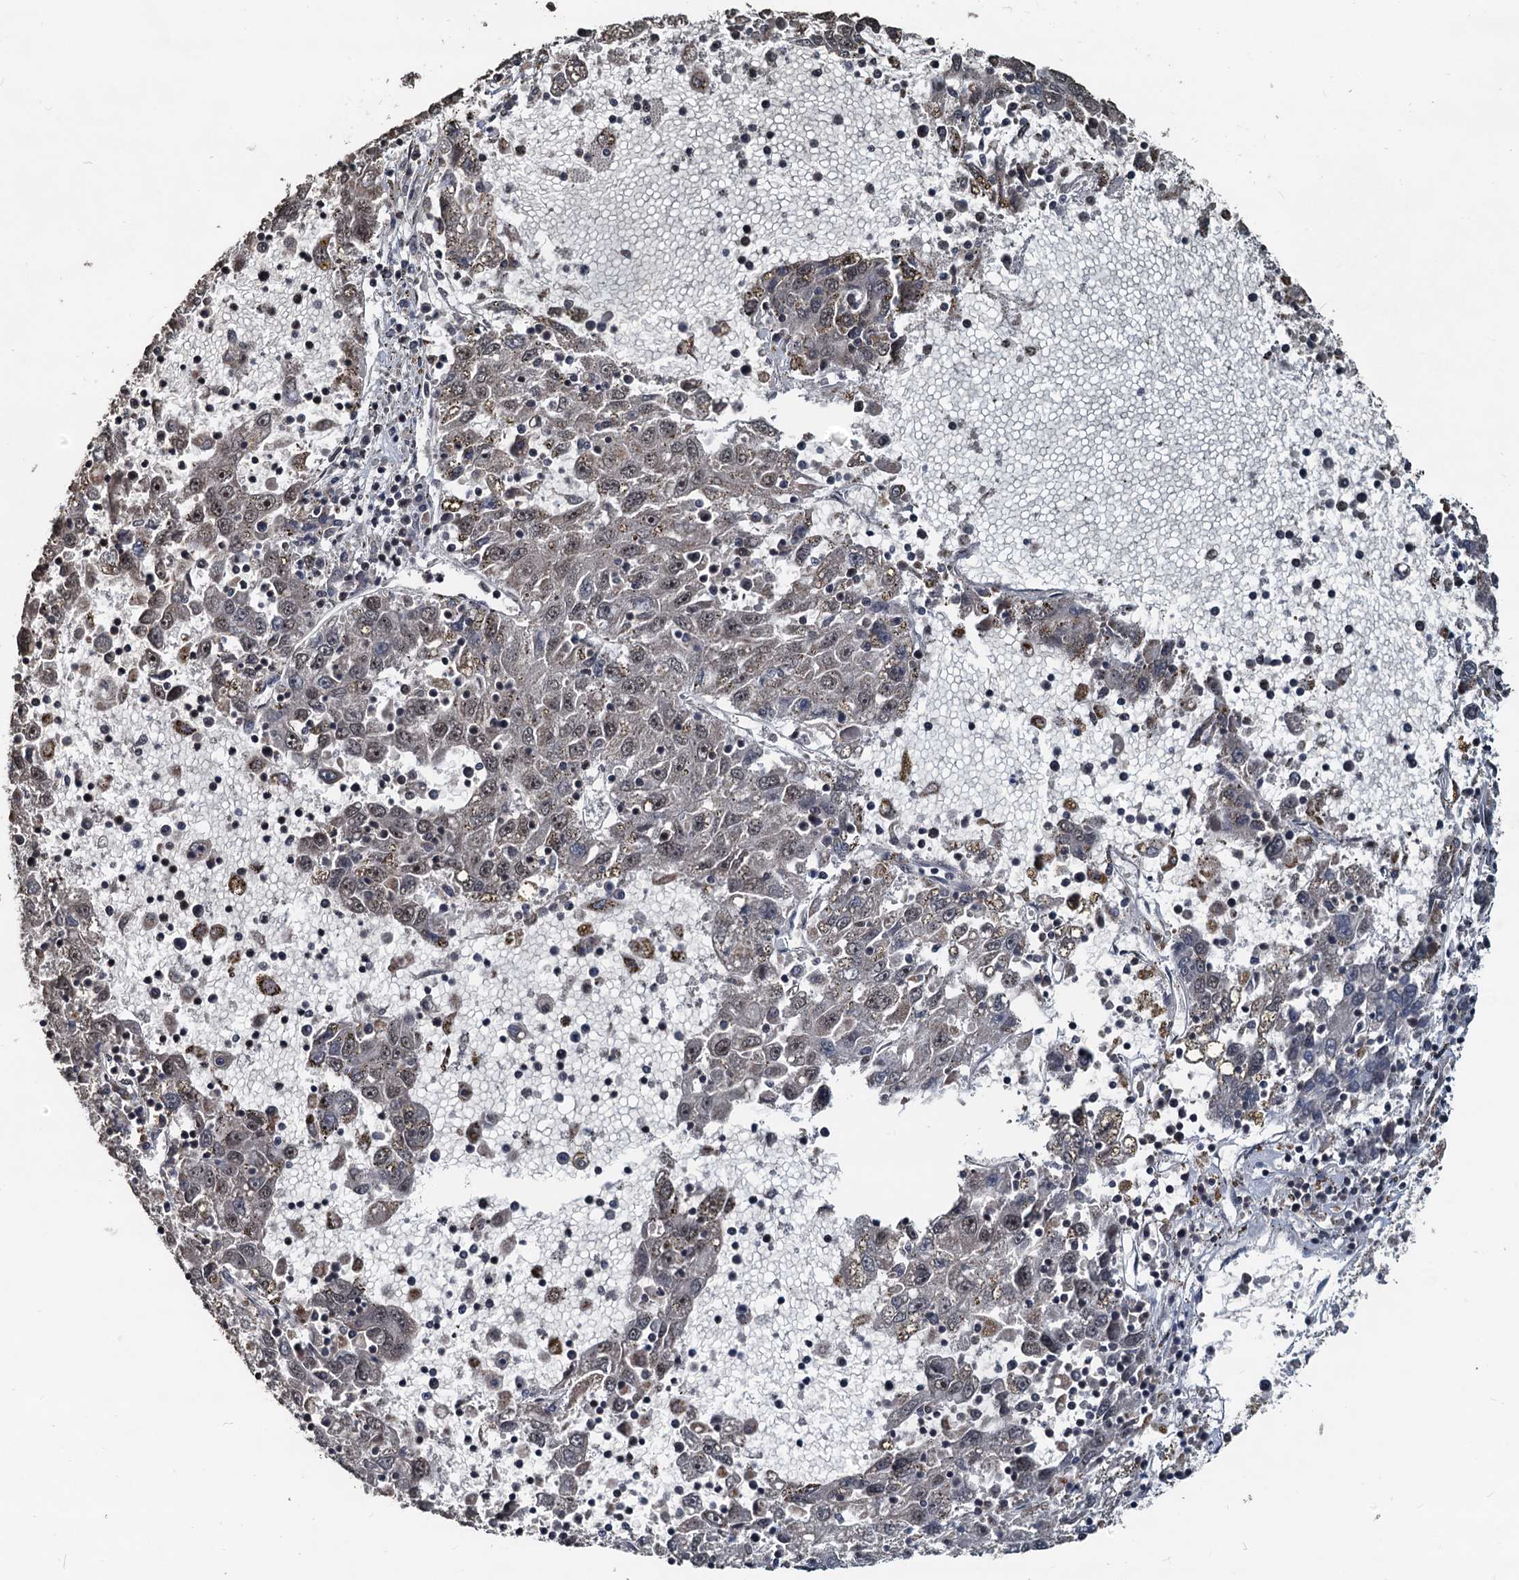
{"staining": {"intensity": "weak", "quantity": "<25%", "location": "nuclear"}, "tissue": "liver cancer", "cell_type": "Tumor cells", "image_type": "cancer", "snomed": [{"axis": "morphology", "description": "Carcinoma, Hepatocellular, NOS"}, {"axis": "topography", "description": "Liver"}], "caption": "Protein analysis of liver hepatocellular carcinoma reveals no significant staining in tumor cells.", "gene": "RSRC2", "patient": {"sex": "male", "age": 49}}